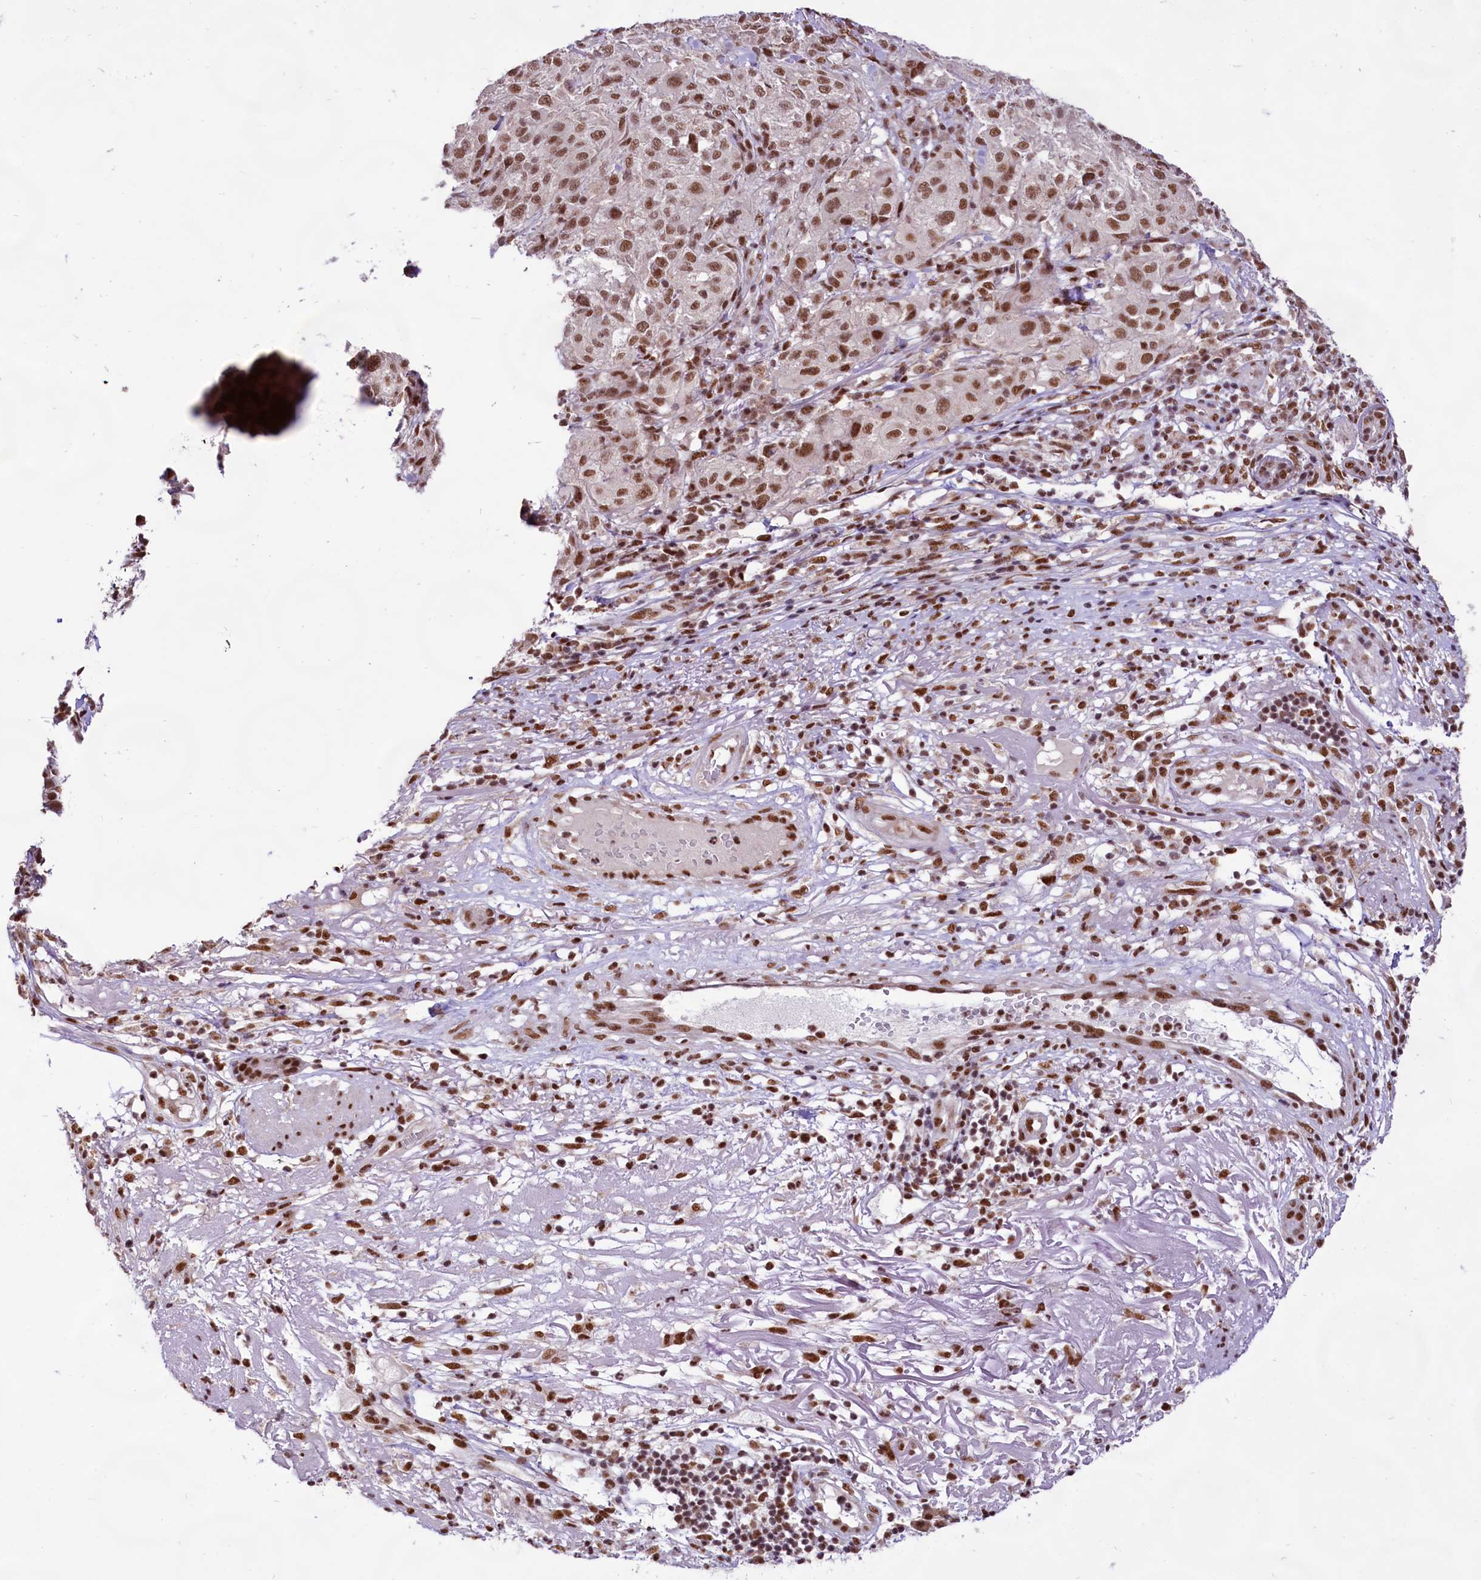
{"staining": {"intensity": "moderate", "quantity": ">75%", "location": "nuclear"}, "tissue": "melanoma", "cell_type": "Tumor cells", "image_type": "cancer", "snomed": [{"axis": "morphology", "description": "Necrosis, NOS"}, {"axis": "morphology", "description": "Malignant melanoma, NOS"}, {"axis": "topography", "description": "Skin"}], "caption": "This image displays malignant melanoma stained with immunohistochemistry to label a protein in brown. The nuclear of tumor cells show moderate positivity for the protein. Nuclei are counter-stained blue.", "gene": "HIRA", "patient": {"sex": "female", "age": 87}}